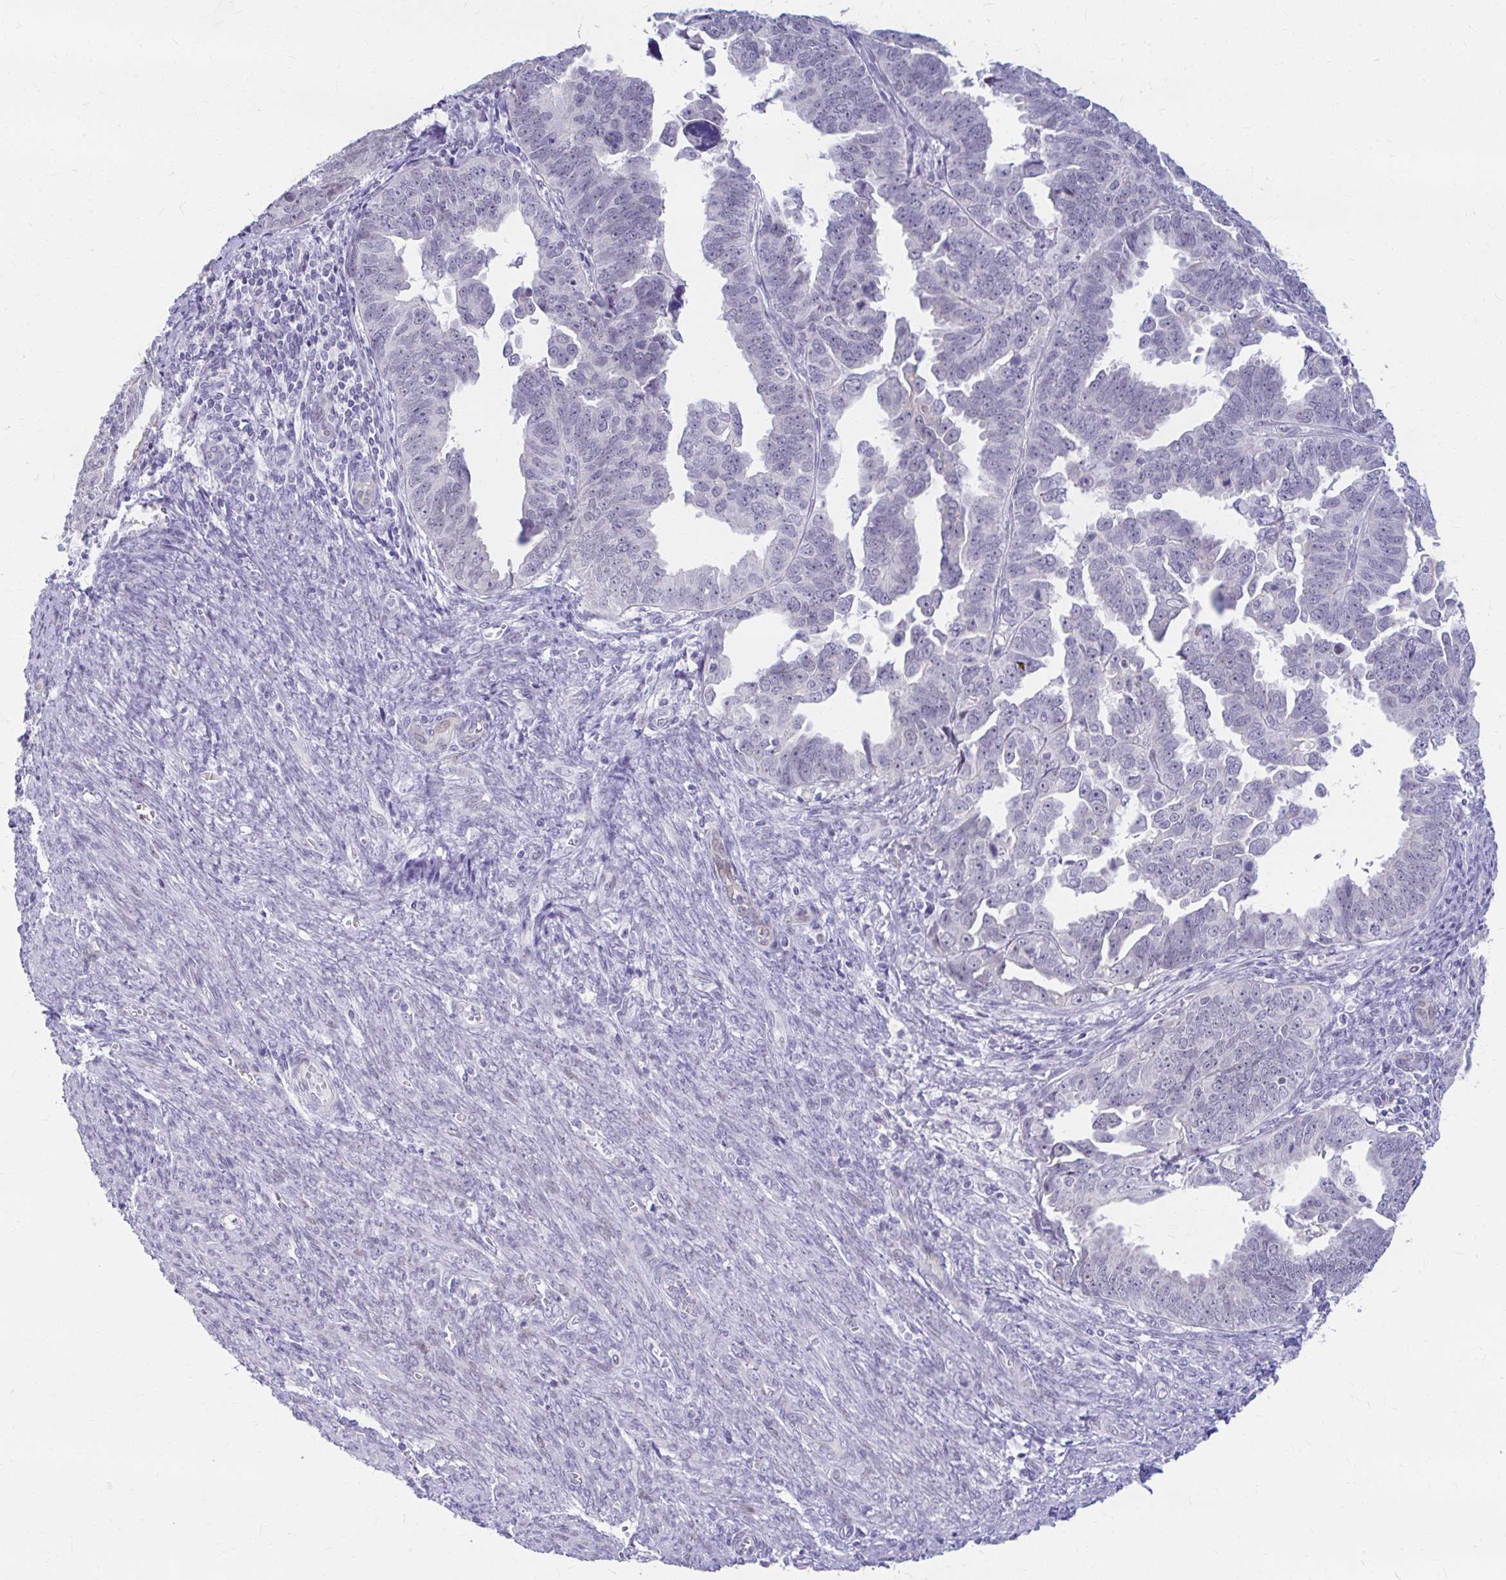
{"staining": {"intensity": "negative", "quantity": "none", "location": "none"}, "tissue": "endometrial cancer", "cell_type": "Tumor cells", "image_type": "cancer", "snomed": [{"axis": "morphology", "description": "Adenocarcinoma, NOS"}, {"axis": "topography", "description": "Endometrium"}], "caption": "Immunohistochemistry of human adenocarcinoma (endometrial) displays no expression in tumor cells.", "gene": "RGS16", "patient": {"sex": "female", "age": 75}}